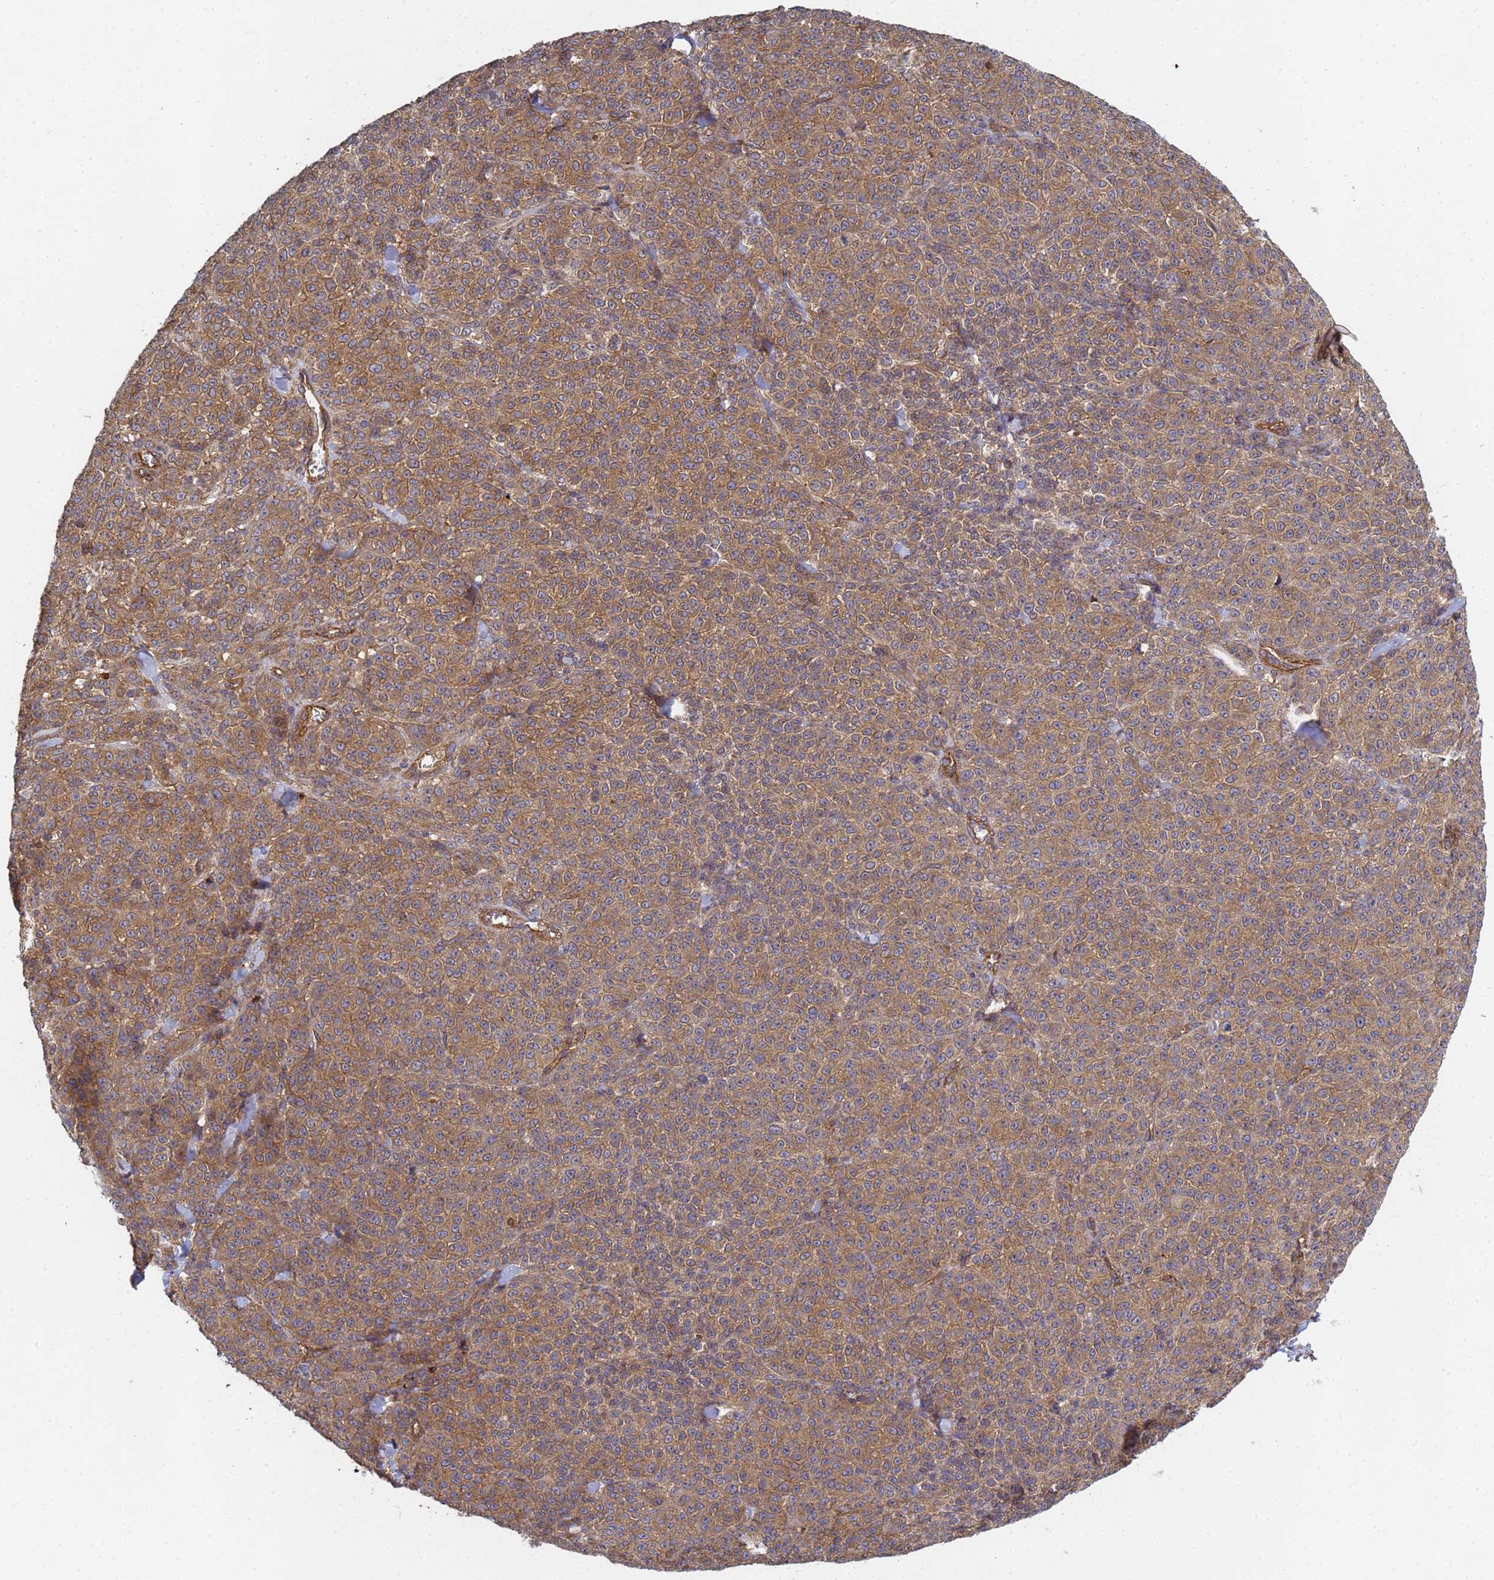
{"staining": {"intensity": "moderate", "quantity": ">75%", "location": "cytoplasmic/membranous"}, "tissue": "melanoma", "cell_type": "Tumor cells", "image_type": "cancer", "snomed": [{"axis": "morphology", "description": "Normal tissue, NOS"}, {"axis": "morphology", "description": "Malignant melanoma, NOS"}, {"axis": "topography", "description": "Skin"}], "caption": "Protein analysis of melanoma tissue exhibits moderate cytoplasmic/membranous positivity in about >75% of tumor cells.", "gene": "C8orf34", "patient": {"sex": "female", "age": 34}}